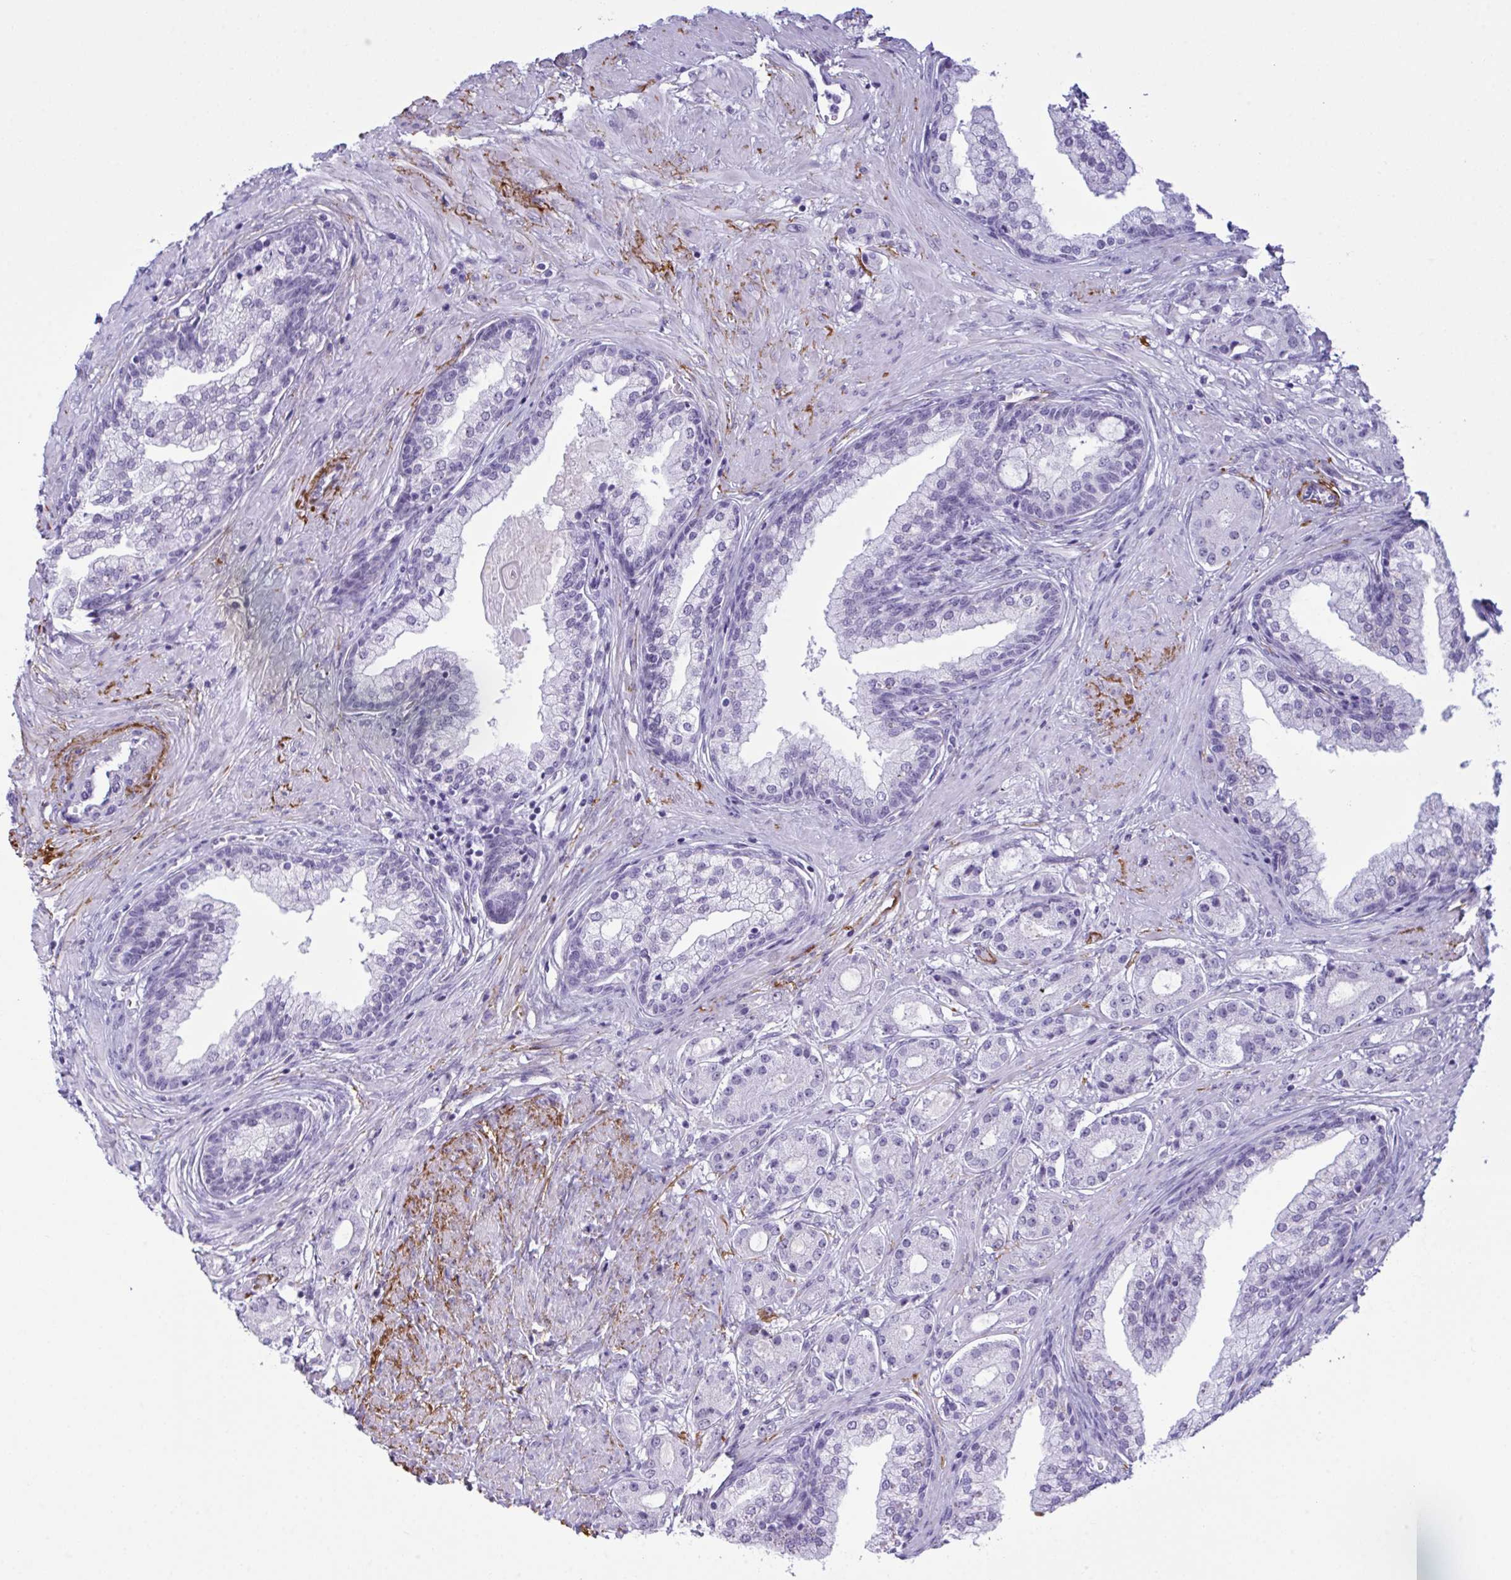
{"staining": {"intensity": "negative", "quantity": "none", "location": "none"}, "tissue": "prostate cancer", "cell_type": "Tumor cells", "image_type": "cancer", "snomed": [{"axis": "morphology", "description": "Adenocarcinoma, High grade"}, {"axis": "topography", "description": "Prostate"}], "caption": "The micrograph reveals no significant expression in tumor cells of prostate adenocarcinoma (high-grade).", "gene": "ELN", "patient": {"sex": "male", "age": 67}}